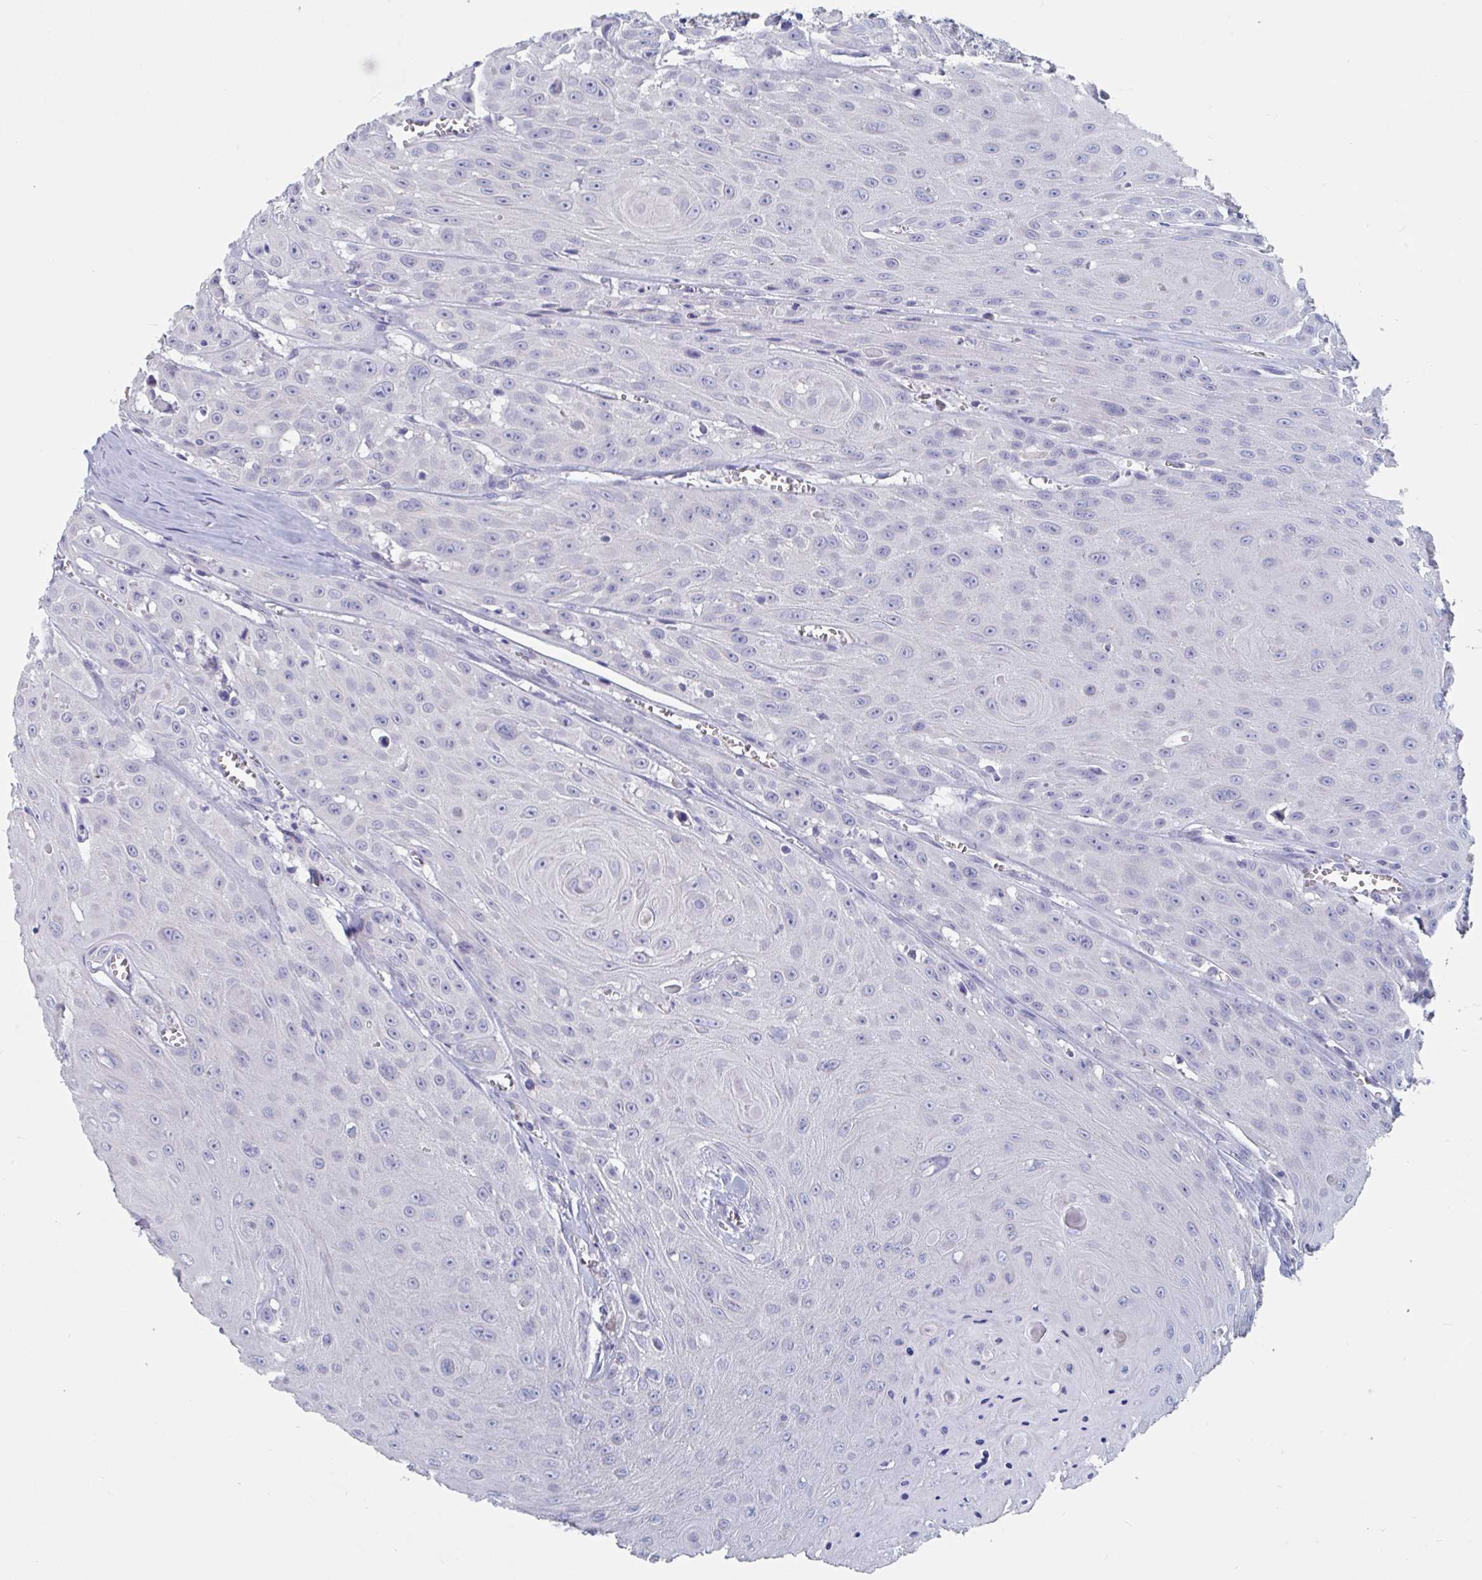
{"staining": {"intensity": "negative", "quantity": "none", "location": "none"}, "tissue": "head and neck cancer", "cell_type": "Tumor cells", "image_type": "cancer", "snomed": [{"axis": "morphology", "description": "Squamous cell carcinoma, NOS"}, {"axis": "topography", "description": "Oral tissue"}, {"axis": "topography", "description": "Head-Neck"}], "caption": "The histopathology image exhibits no significant staining in tumor cells of head and neck cancer (squamous cell carcinoma).", "gene": "ABHD16A", "patient": {"sex": "male", "age": 81}}